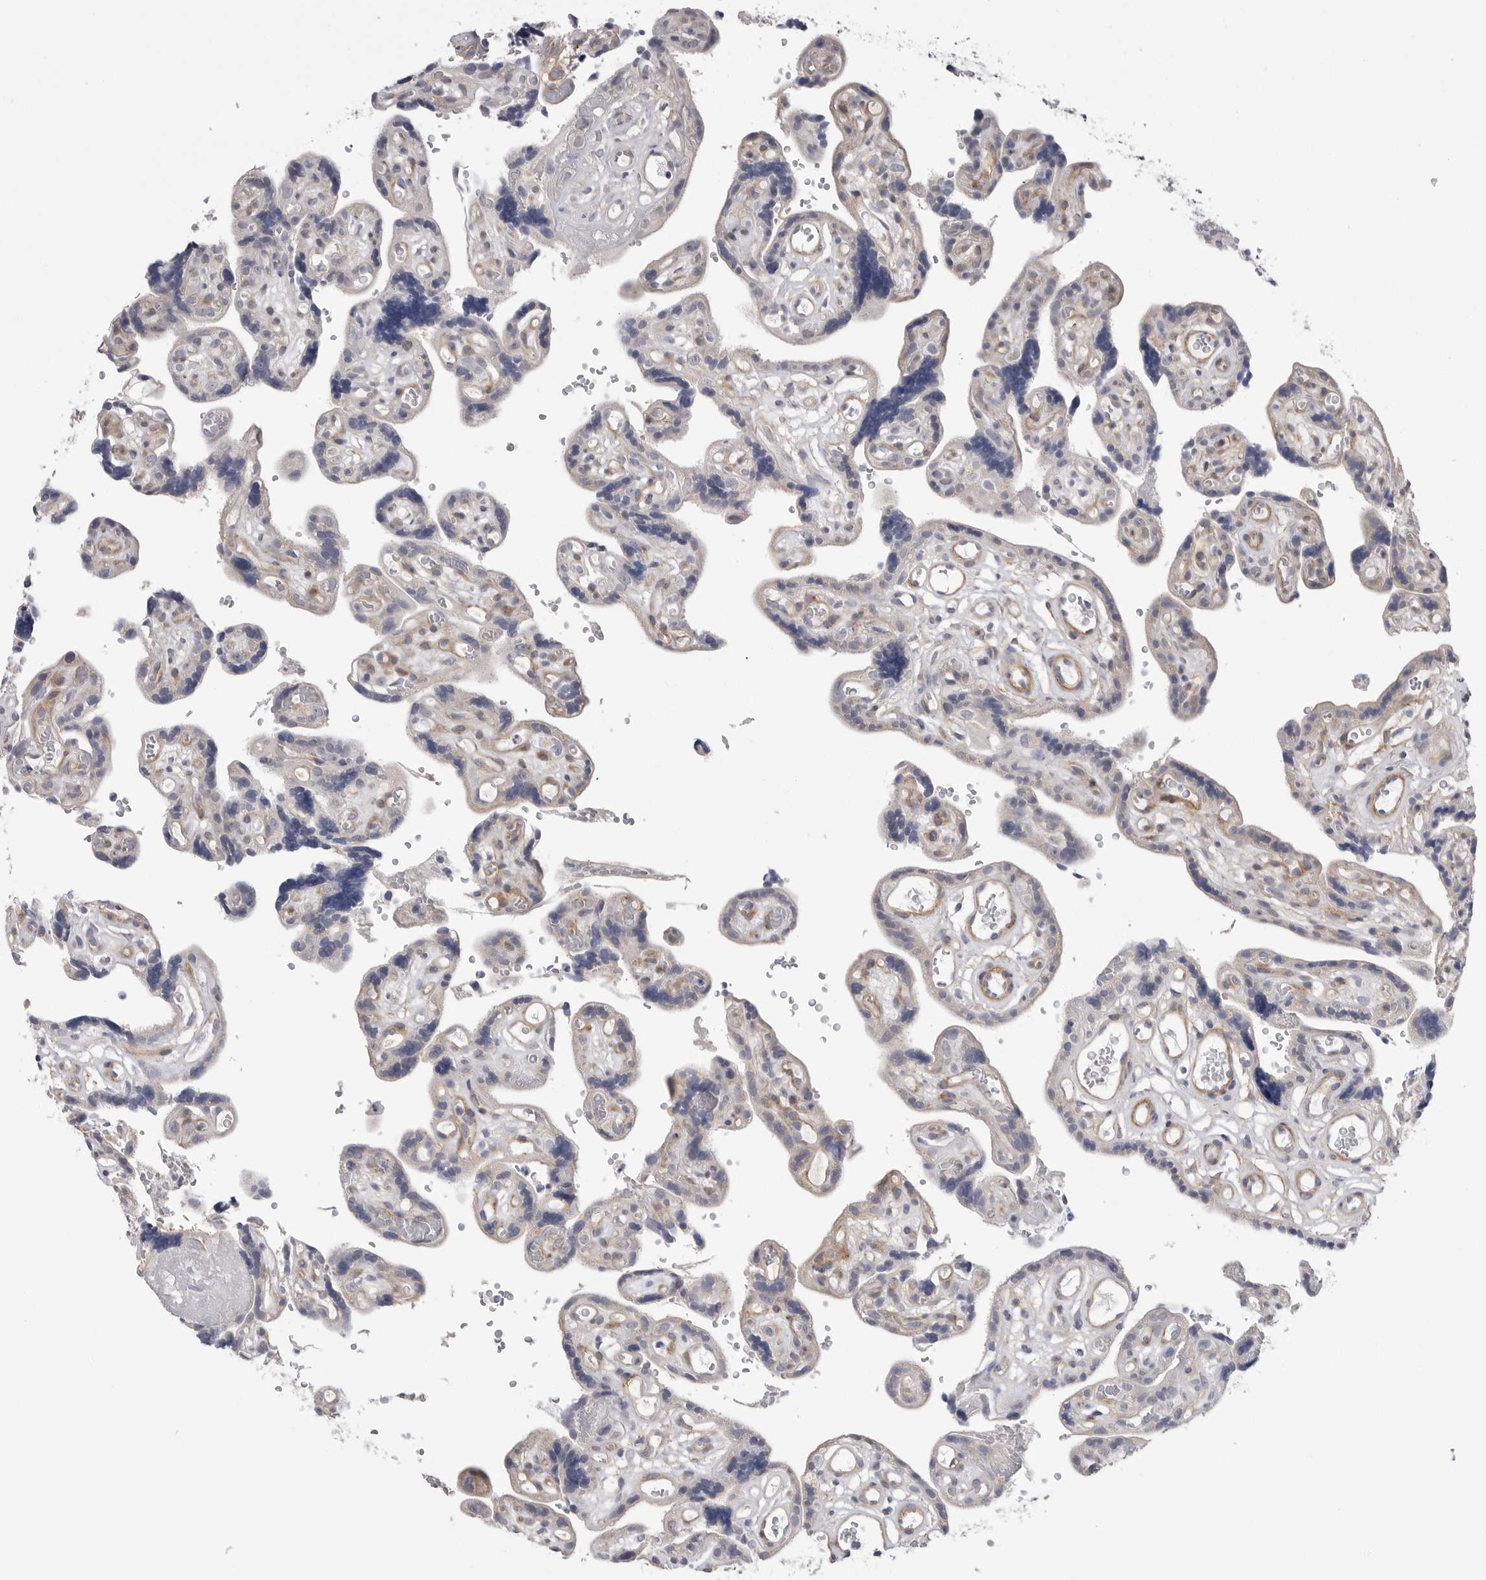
{"staining": {"intensity": "weak", "quantity": "25%-75%", "location": "cytoplasmic/membranous"}, "tissue": "placenta", "cell_type": "Decidual cells", "image_type": "normal", "snomed": [{"axis": "morphology", "description": "Normal tissue, NOS"}, {"axis": "topography", "description": "Placenta"}], "caption": "Immunohistochemistry (IHC) image of benign placenta: placenta stained using immunohistochemistry (IHC) demonstrates low levels of weak protein expression localized specifically in the cytoplasmic/membranous of decidual cells, appearing as a cytoplasmic/membranous brown color.", "gene": "AKAP12", "patient": {"sex": "female", "age": 30}}